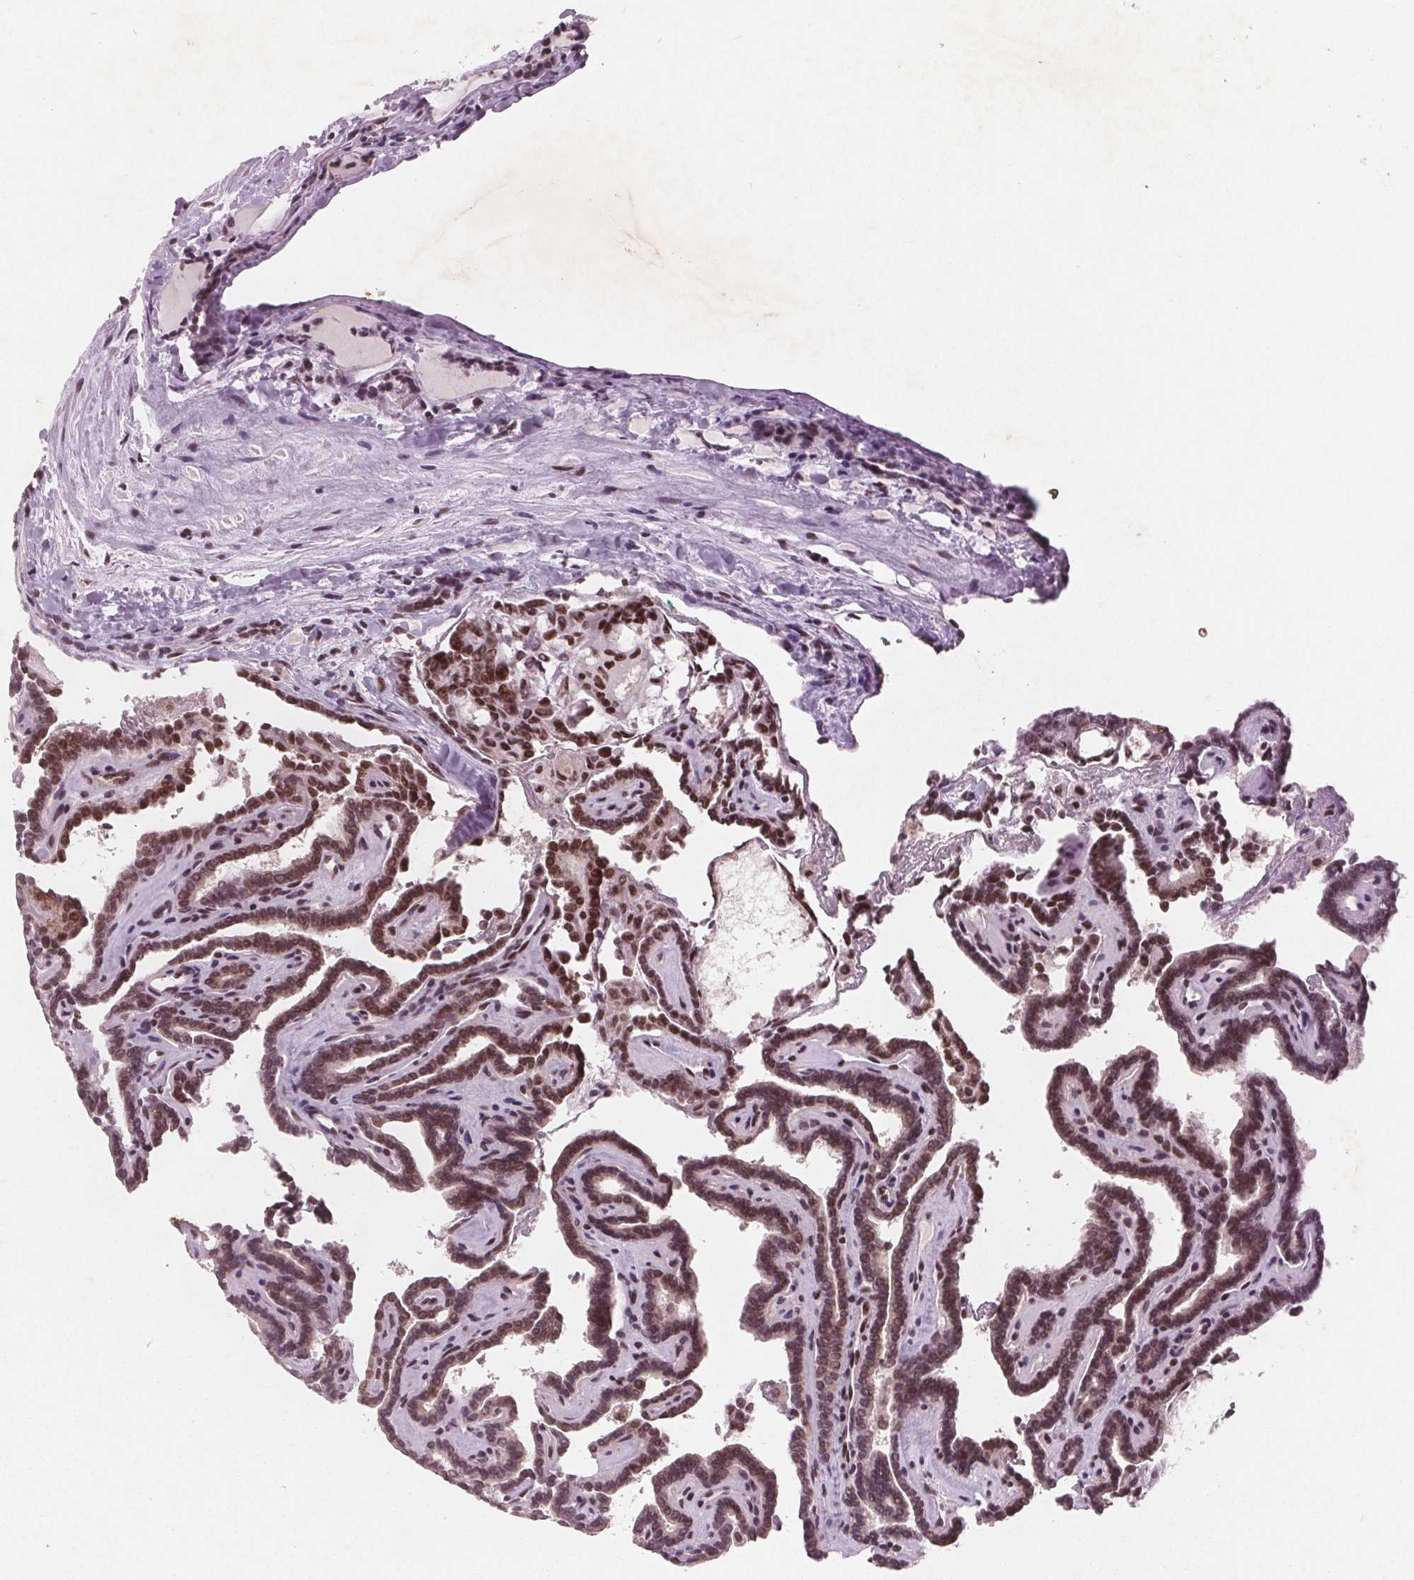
{"staining": {"intensity": "moderate", "quantity": ">75%", "location": "nuclear"}, "tissue": "thyroid cancer", "cell_type": "Tumor cells", "image_type": "cancer", "snomed": [{"axis": "morphology", "description": "Papillary adenocarcinoma, NOS"}, {"axis": "topography", "description": "Thyroid gland"}], "caption": "Immunohistochemistry (IHC) image of neoplastic tissue: human papillary adenocarcinoma (thyroid) stained using IHC demonstrates medium levels of moderate protein expression localized specifically in the nuclear of tumor cells, appearing as a nuclear brown color.", "gene": "RPS6KA2", "patient": {"sex": "female", "age": 21}}